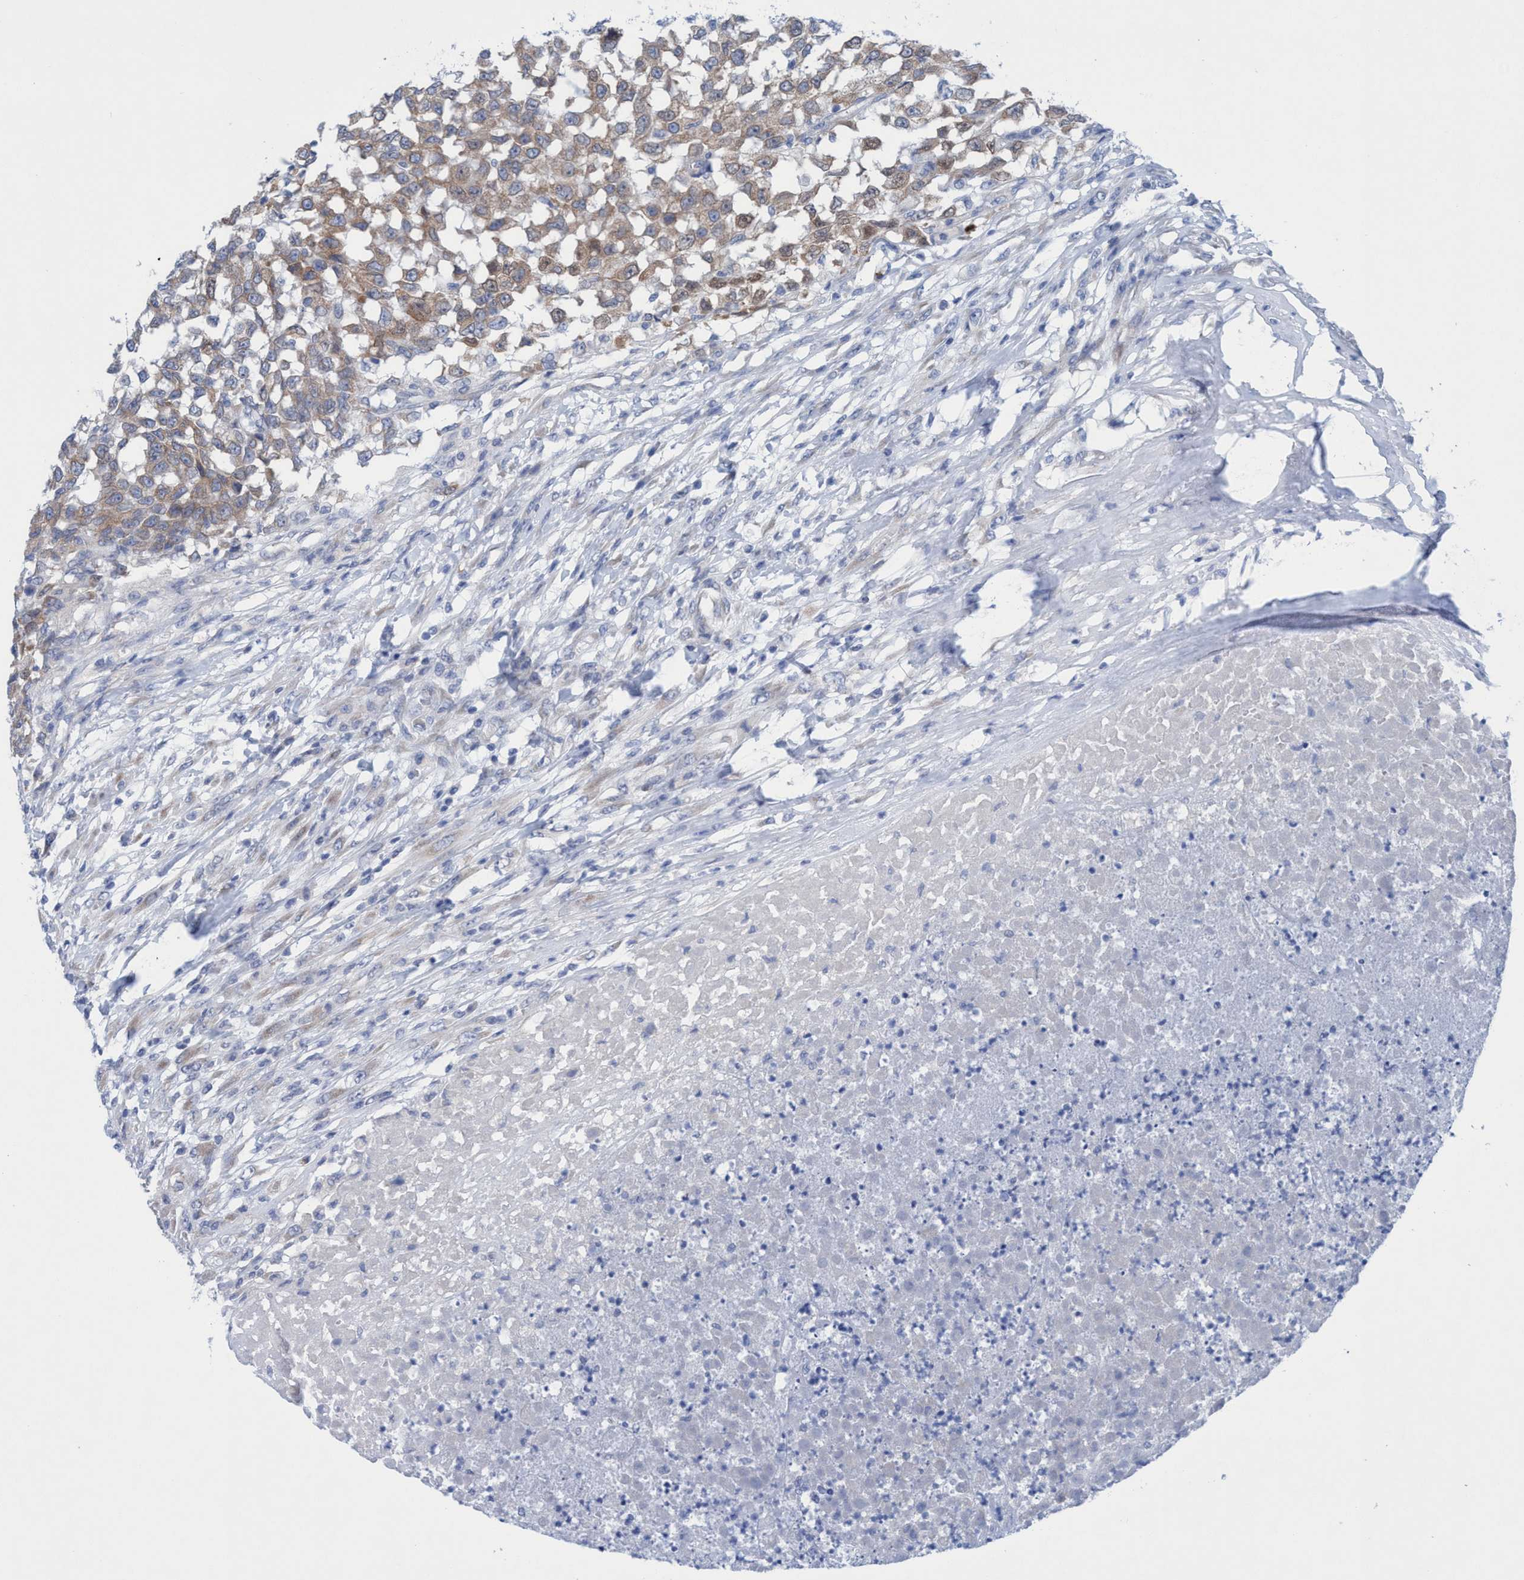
{"staining": {"intensity": "weak", "quantity": ">75%", "location": "cytoplasmic/membranous"}, "tissue": "testis cancer", "cell_type": "Tumor cells", "image_type": "cancer", "snomed": [{"axis": "morphology", "description": "Seminoma, NOS"}, {"axis": "topography", "description": "Testis"}], "caption": "Tumor cells exhibit low levels of weak cytoplasmic/membranous staining in approximately >75% of cells in human testis cancer (seminoma).", "gene": "RSAD1", "patient": {"sex": "male", "age": 59}}